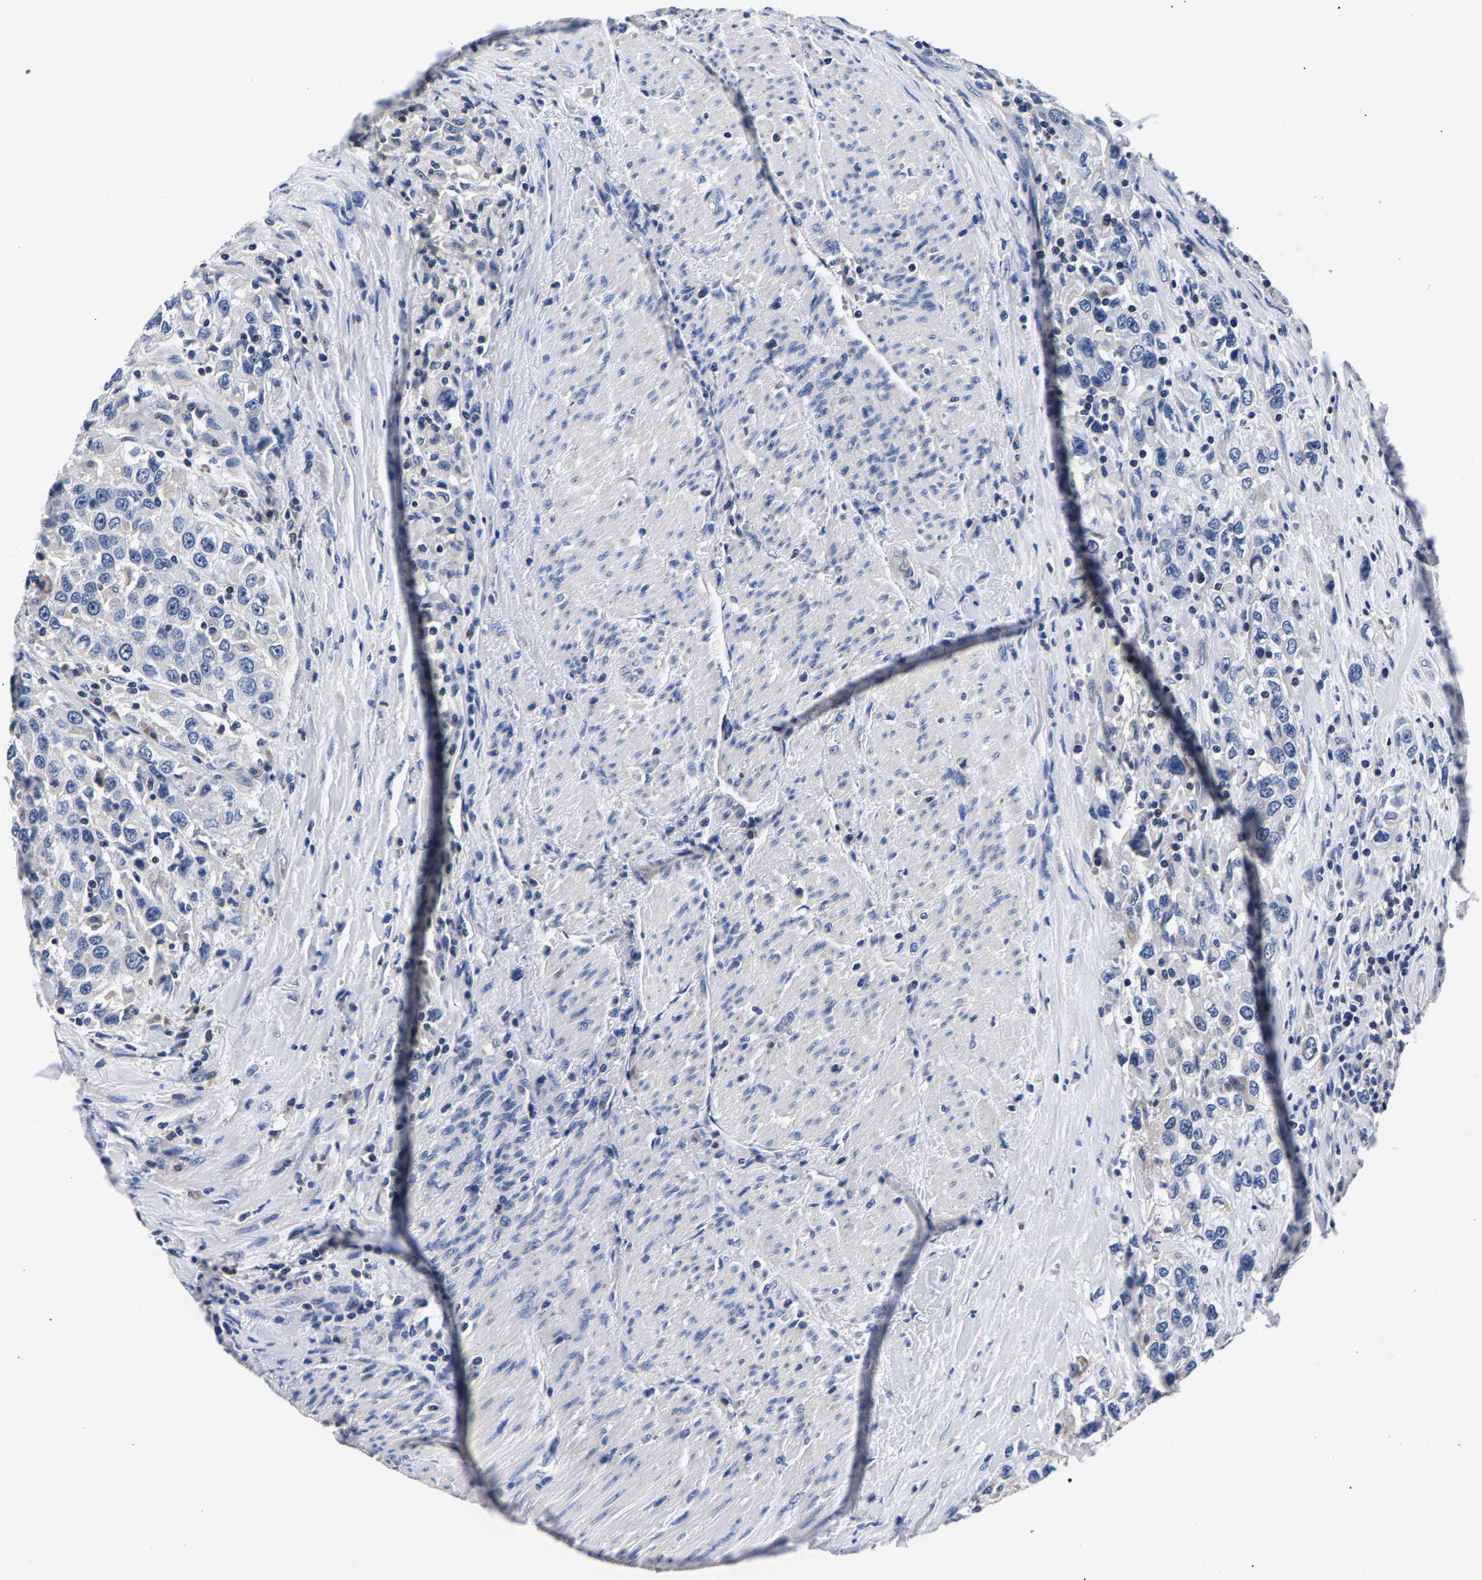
{"staining": {"intensity": "negative", "quantity": "none", "location": "none"}, "tissue": "urothelial cancer", "cell_type": "Tumor cells", "image_type": "cancer", "snomed": [{"axis": "morphology", "description": "Urothelial carcinoma, High grade"}, {"axis": "topography", "description": "Urinary bladder"}], "caption": "High power microscopy micrograph of an immunohistochemistry (IHC) image of urothelial carcinoma (high-grade), revealing no significant staining in tumor cells.", "gene": "PHF24", "patient": {"sex": "female", "age": 80}}